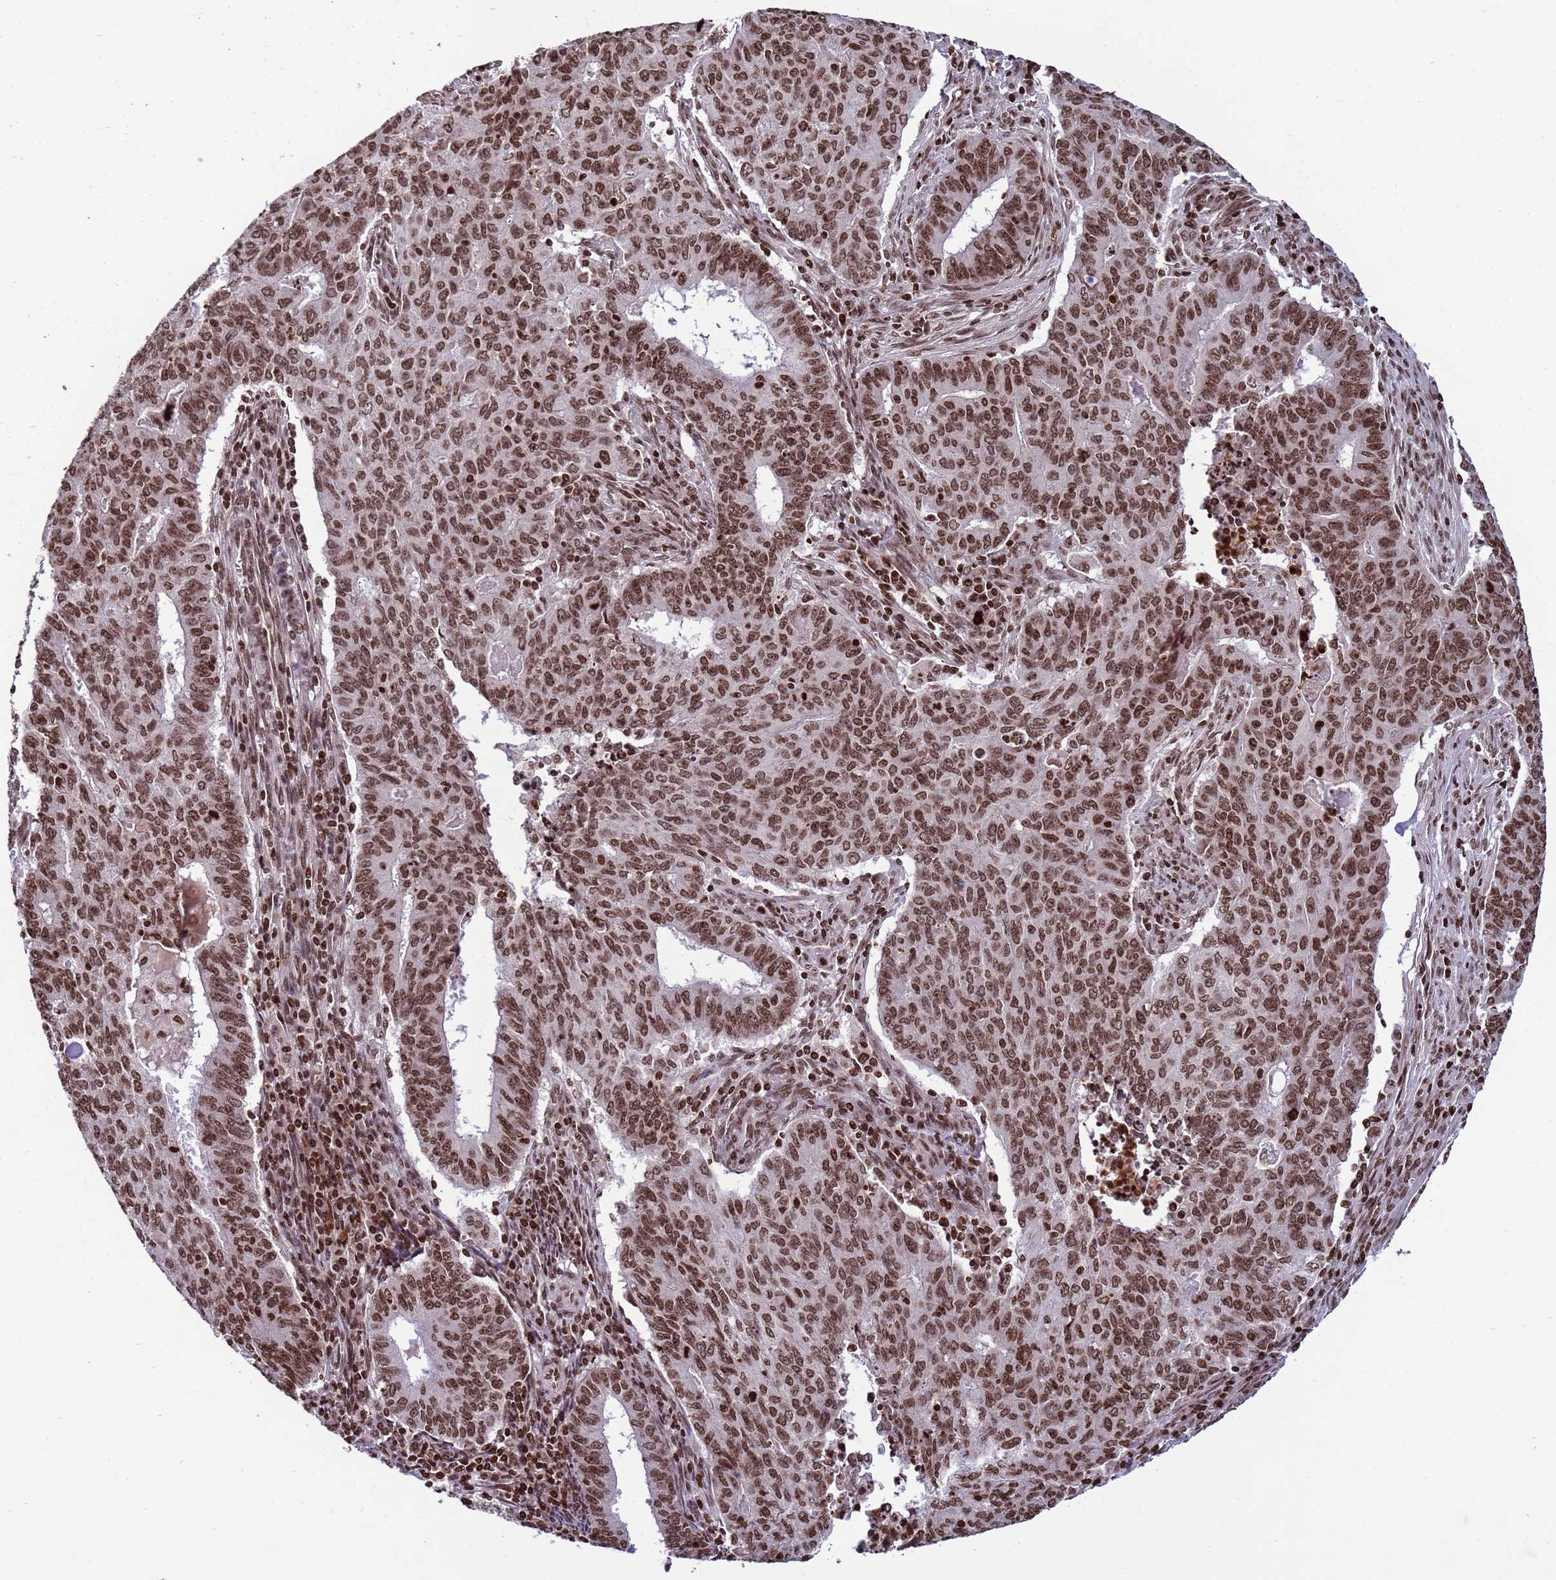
{"staining": {"intensity": "moderate", "quantity": ">75%", "location": "nuclear"}, "tissue": "endometrial cancer", "cell_type": "Tumor cells", "image_type": "cancer", "snomed": [{"axis": "morphology", "description": "Adenocarcinoma, NOS"}, {"axis": "topography", "description": "Endometrium"}], "caption": "Immunohistochemistry (IHC) of human adenocarcinoma (endometrial) displays medium levels of moderate nuclear expression in approximately >75% of tumor cells.", "gene": "H3-3B", "patient": {"sex": "female", "age": 59}}